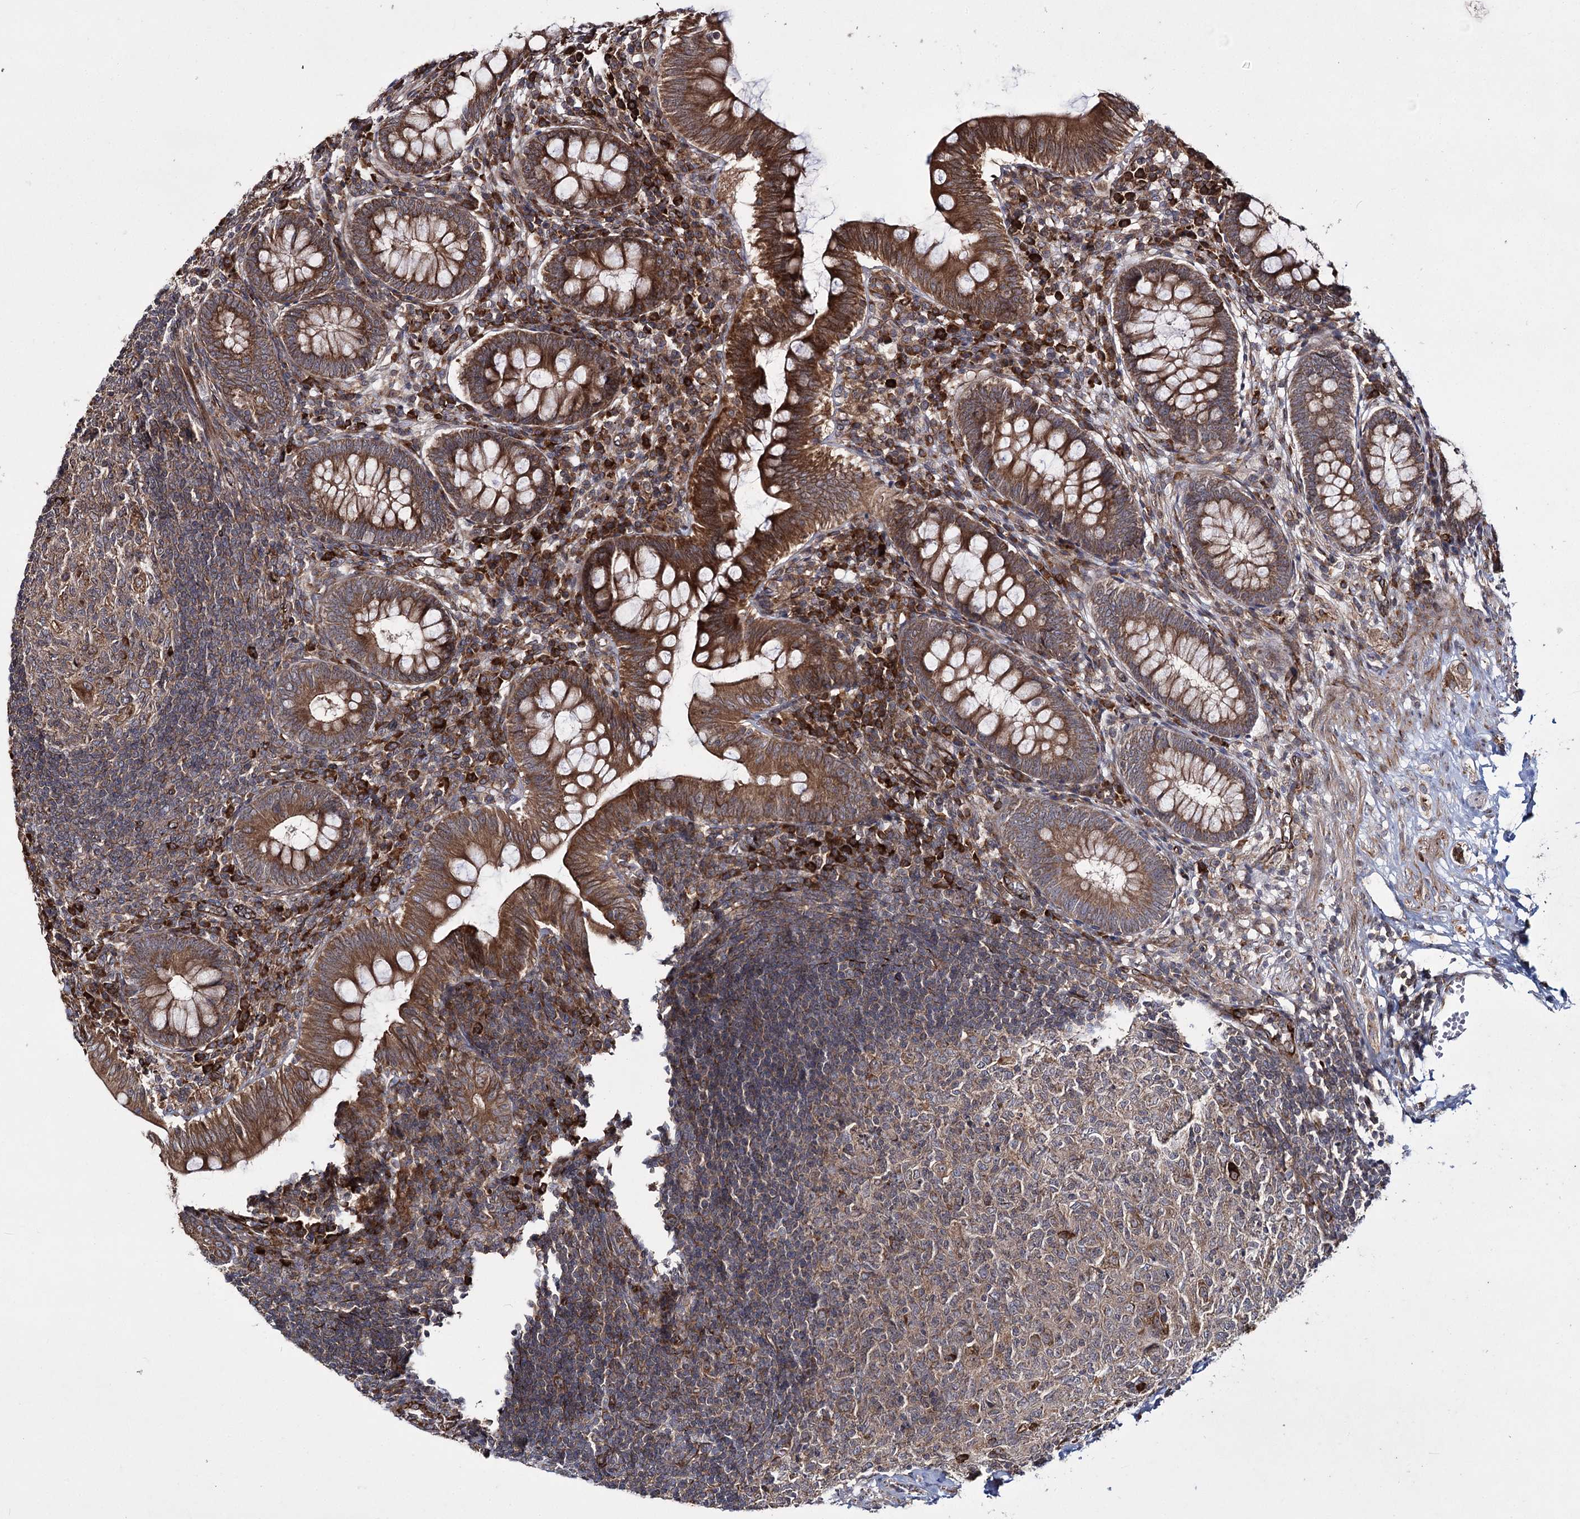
{"staining": {"intensity": "moderate", "quantity": ">75%", "location": "cytoplasmic/membranous"}, "tissue": "appendix", "cell_type": "Glandular cells", "image_type": "normal", "snomed": [{"axis": "morphology", "description": "Normal tissue, NOS"}, {"axis": "topography", "description": "Appendix"}], "caption": "IHC (DAB (3,3'-diaminobenzidine)) staining of unremarkable appendix displays moderate cytoplasmic/membranous protein positivity in approximately >75% of glandular cells.", "gene": "HECTD2", "patient": {"sex": "male", "age": 14}}